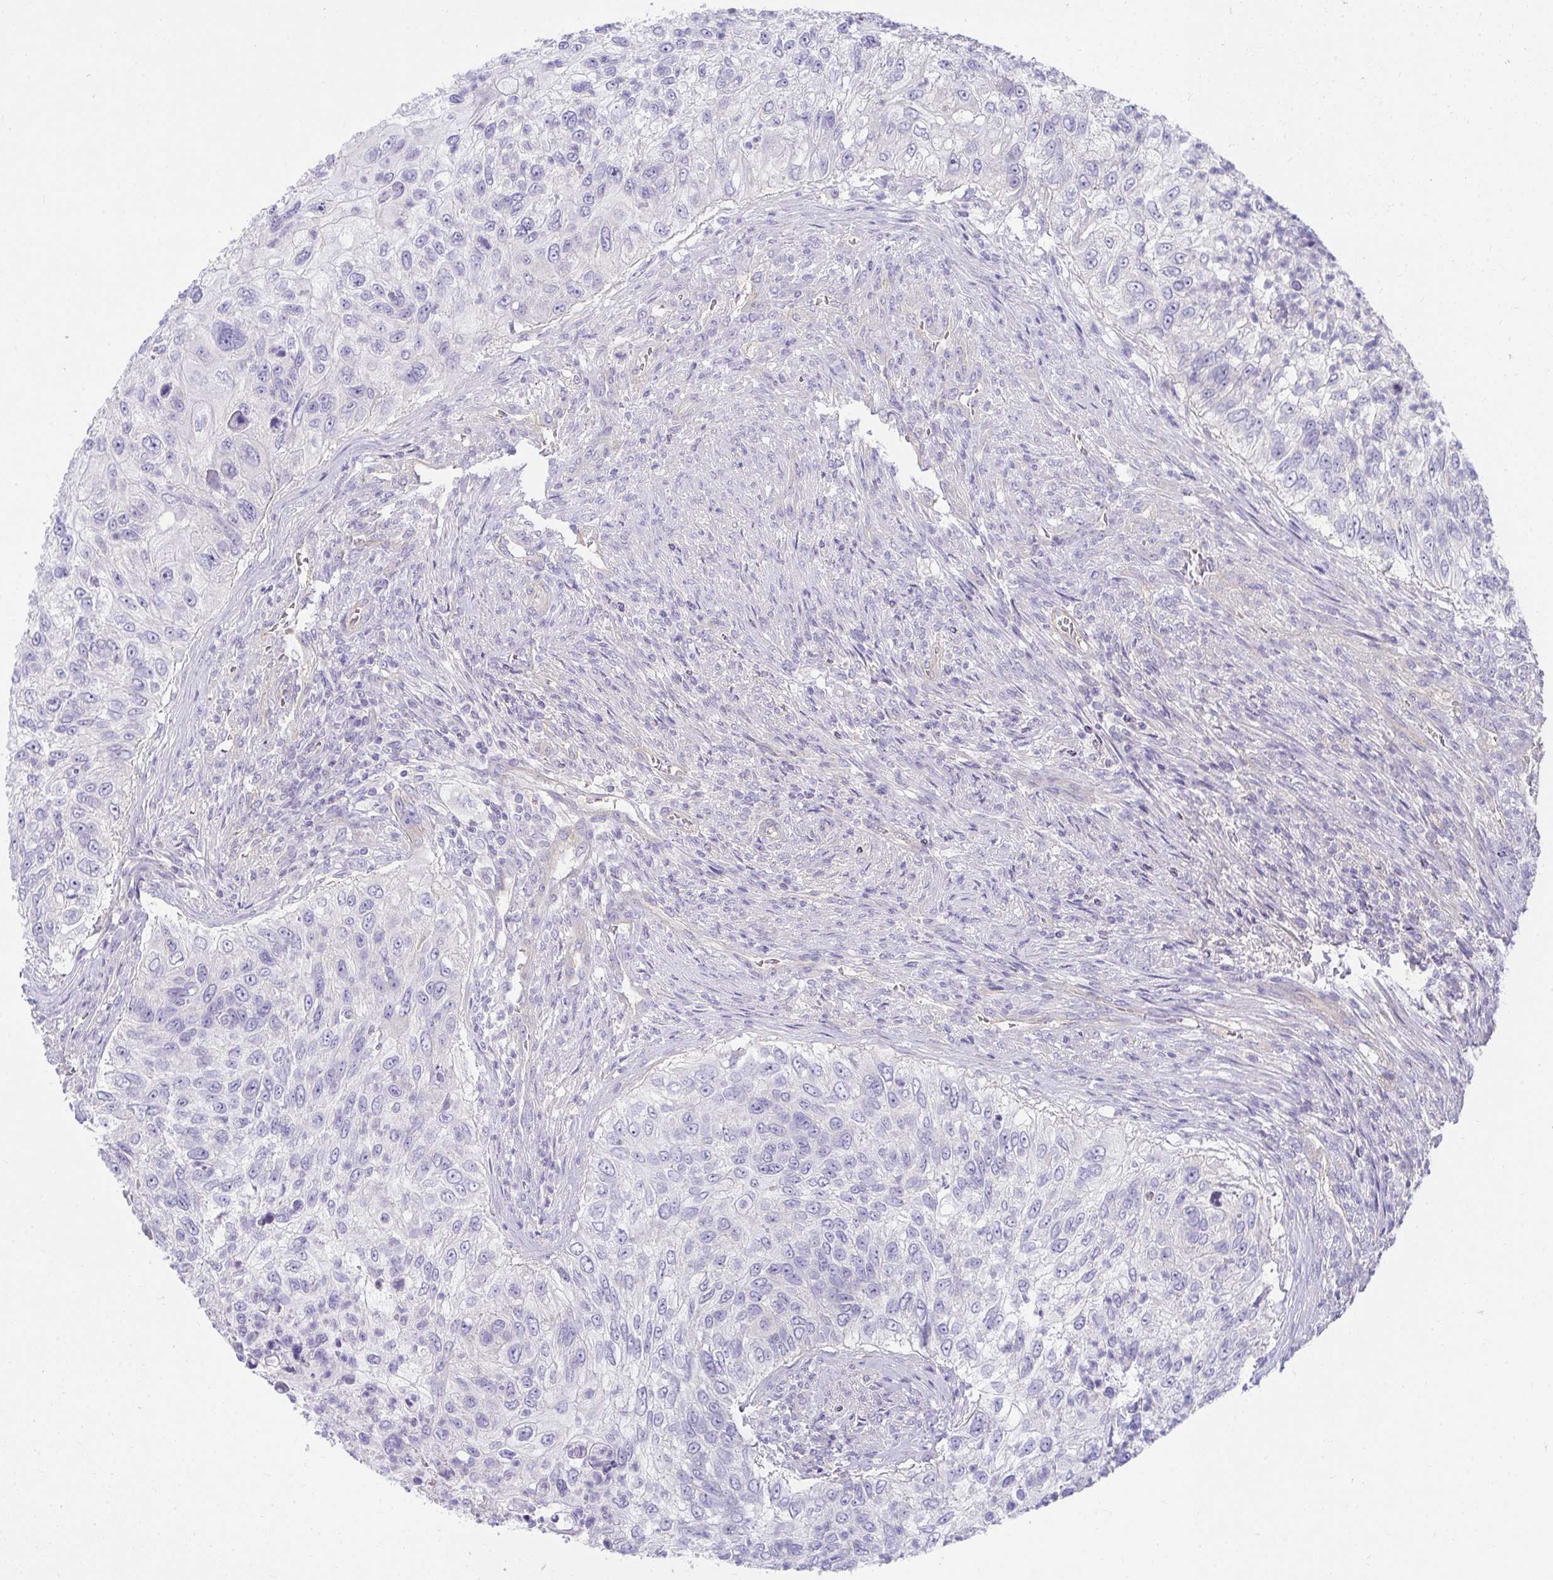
{"staining": {"intensity": "negative", "quantity": "none", "location": "none"}, "tissue": "urothelial cancer", "cell_type": "Tumor cells", "image_type": "cancer", "snomed": [{"axis": "morphology", "description": "Urothelial carcinoma, High grade"}, {"axis": "topography", "description": "Urinary bladder"}], "caption": "Human urothelial cancer stained for a protein using immunohistochemistry (IHC) shows no expression in tumor cells.", "gene": "LRRC36", "patient": {"sex": "female", "age": 60}}